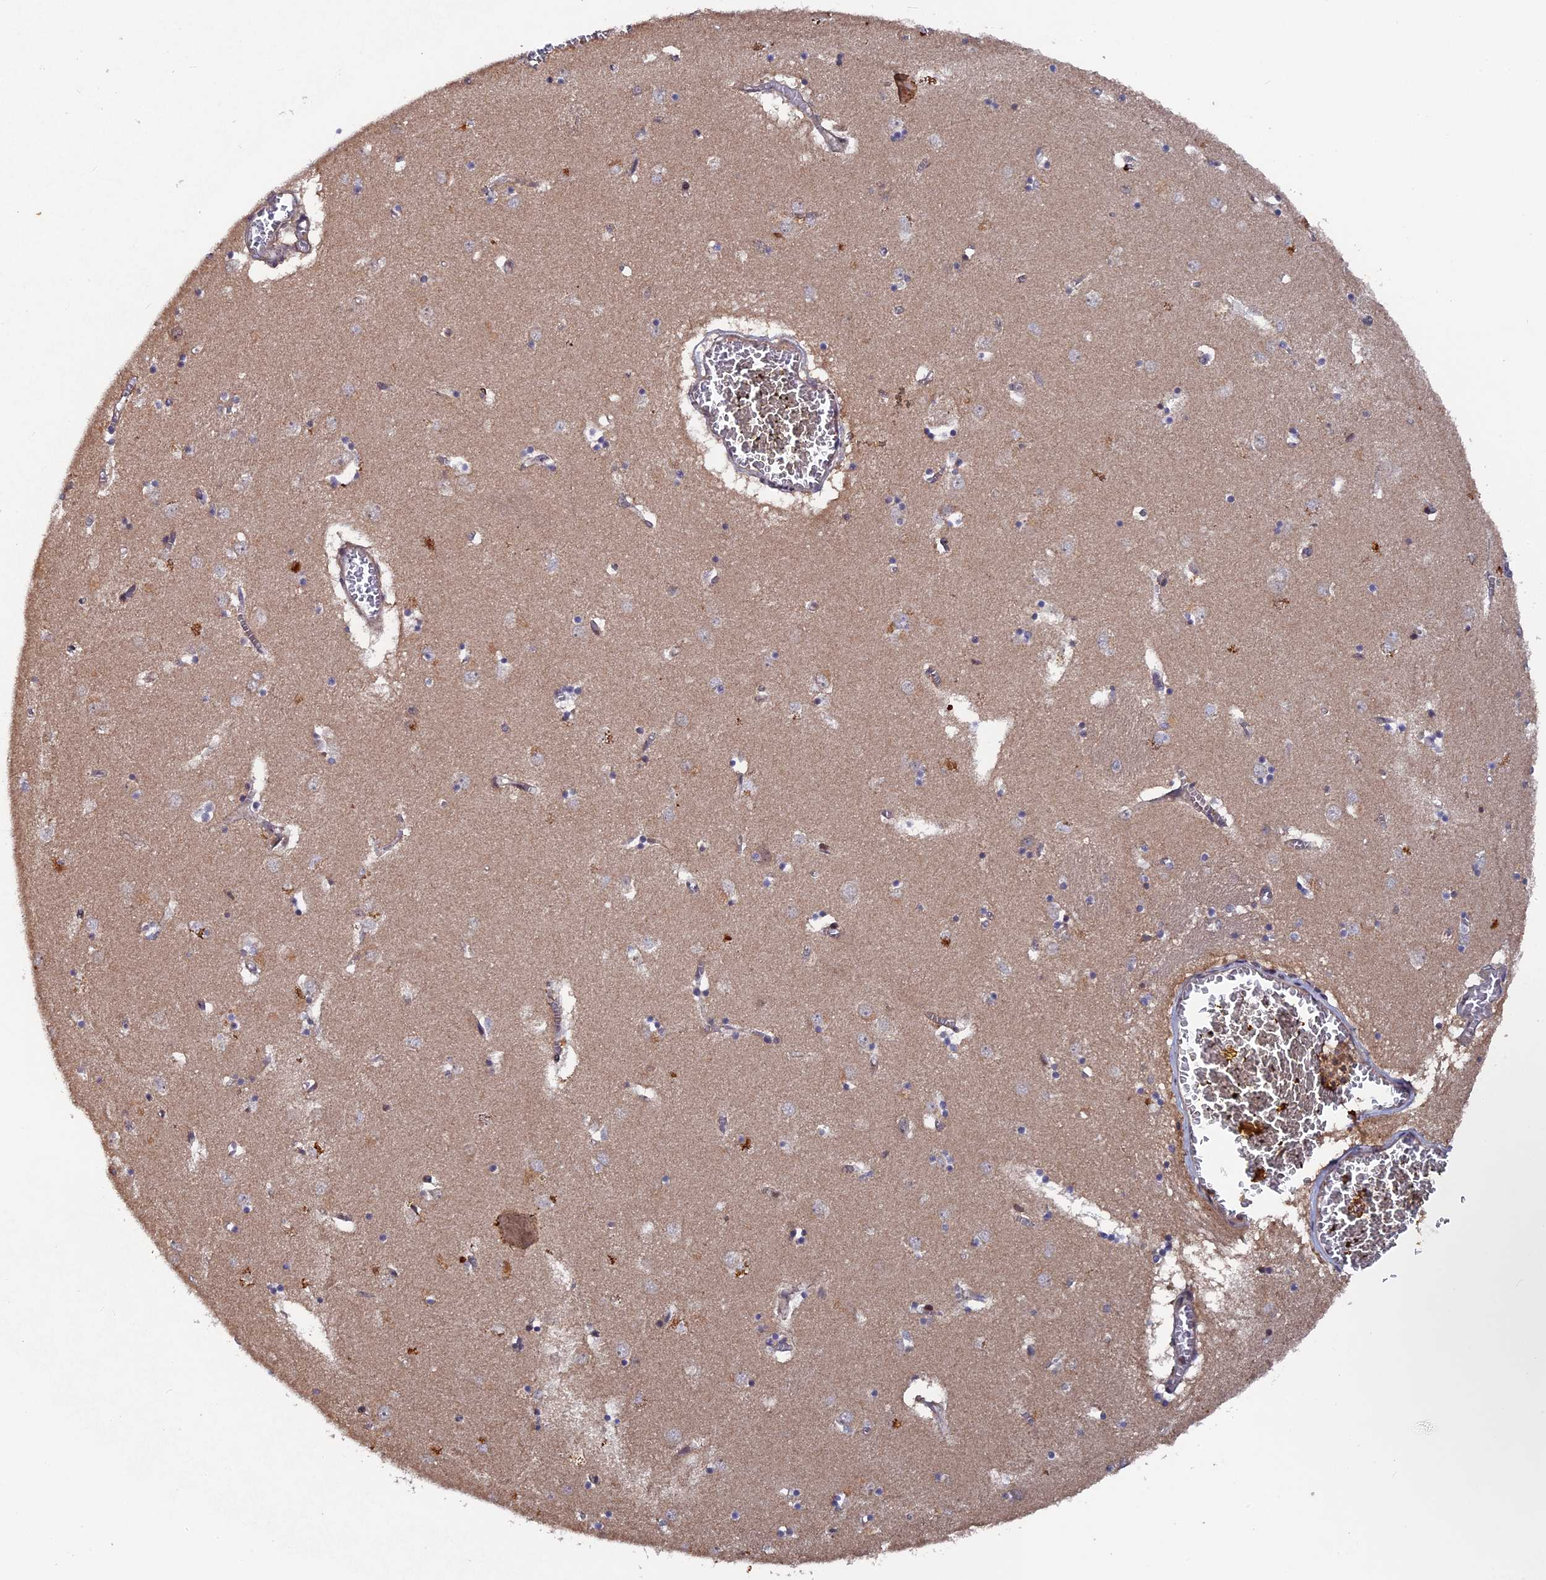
{"staining": {"intensity": "moderate", "quantity": "<25%", "location": "cytoplasmic/membranous"}, "tissue": "caudate", "cell_type": "Glial cells", "image_type": "normal", "snomed": [{"axis": "morphology", "description": "Normal tissue, NOS"}, {"axis": "topography", "description": "Lateral ventricle wall"}], "caption": "Immunohistochemistry (DAB (3,3'-diaminobenzidine)) staining of normal caudate exhibits moderate cytoplasmic/membranous protein expression in about <25% of glial cells.", "gene": "TMC5", "patient": {"sex": "male", "age": 70}}